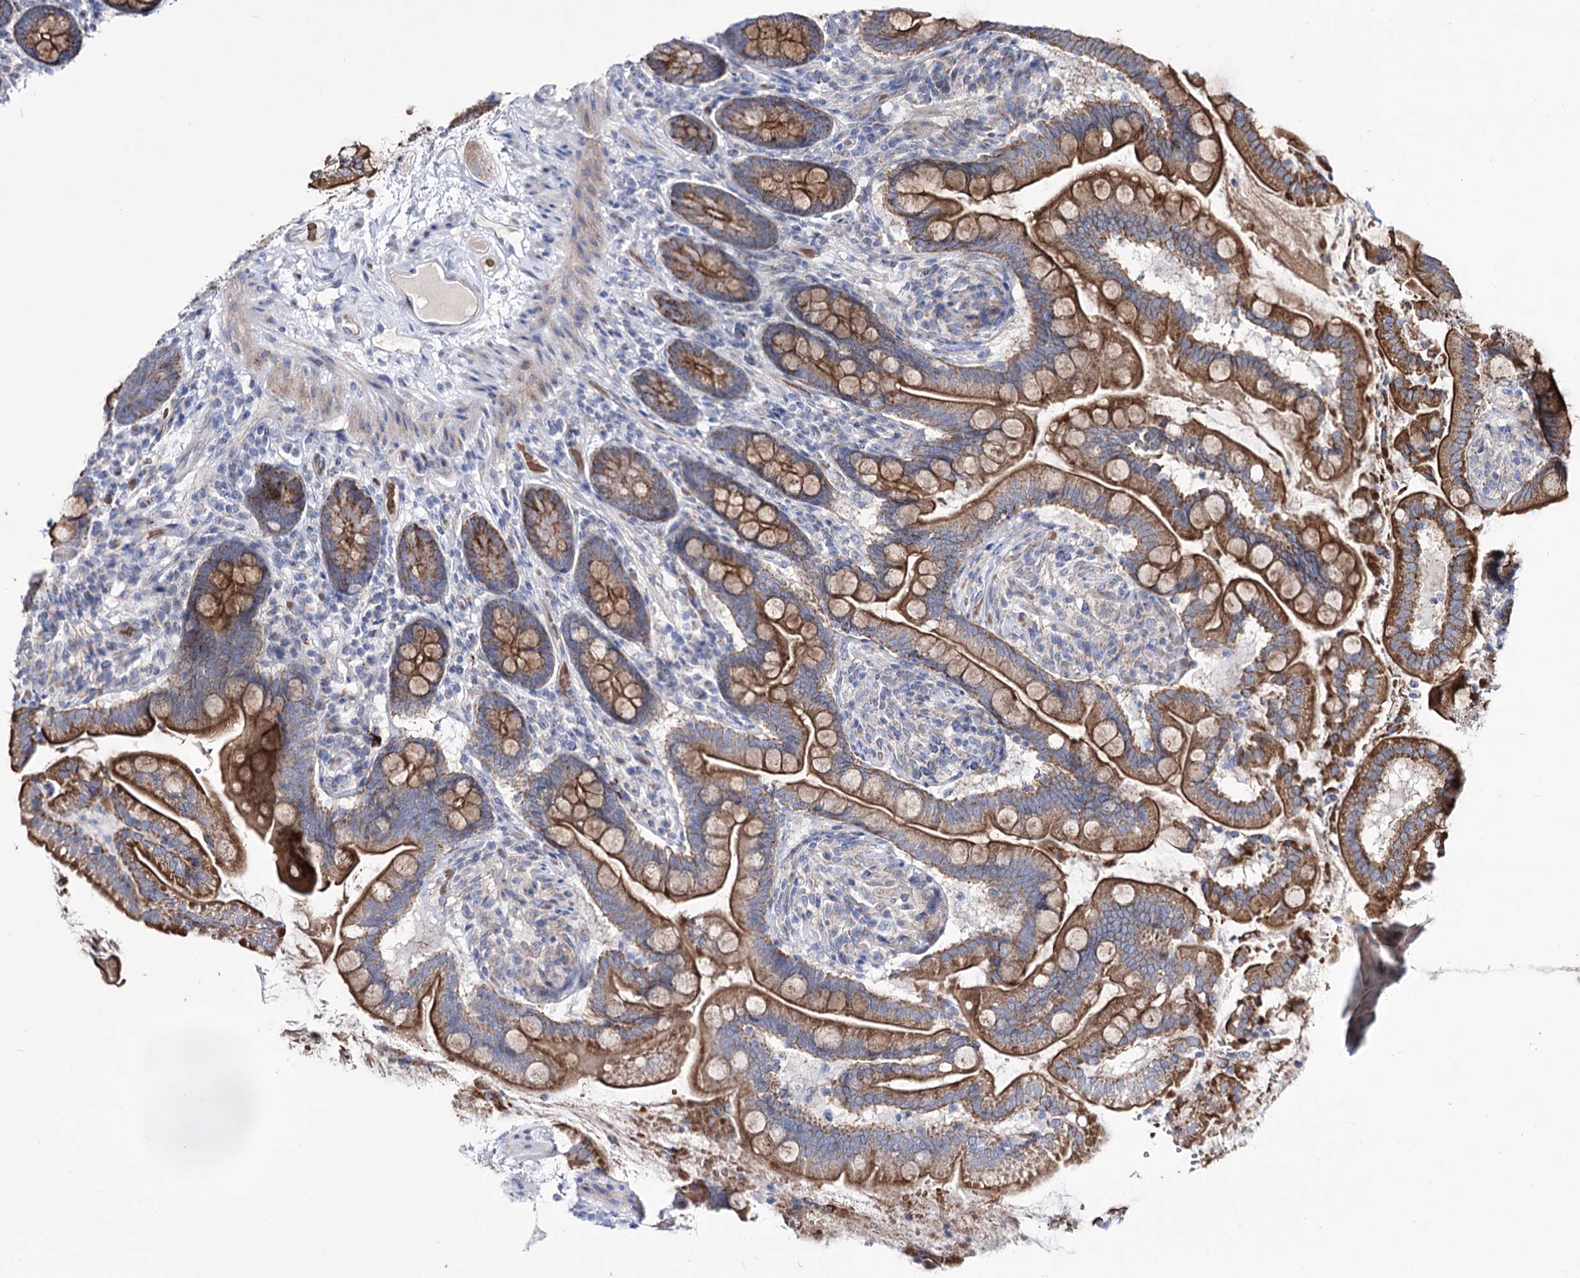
{"staining": {"intensity": "strong", "quantity": ">75%", "location": "cytoplasmic/membranous"}, "tissue": "small intestine", "cell_type": "Glandular cells", "image_type": "normal", "snomed": [{"axis": "morphology", "description": "Normal tissue, NOS"}, {"axis": "topography", "description": "Small intestine"}], "caption": "The micrograph shows staining of unremarkable small intestine, revealing strong cytoplasmic/membranous protein positivity (brown color) within glandular cells.", "gene": "OSBPL5", "patient": {"sex": "female", "age": 64}}